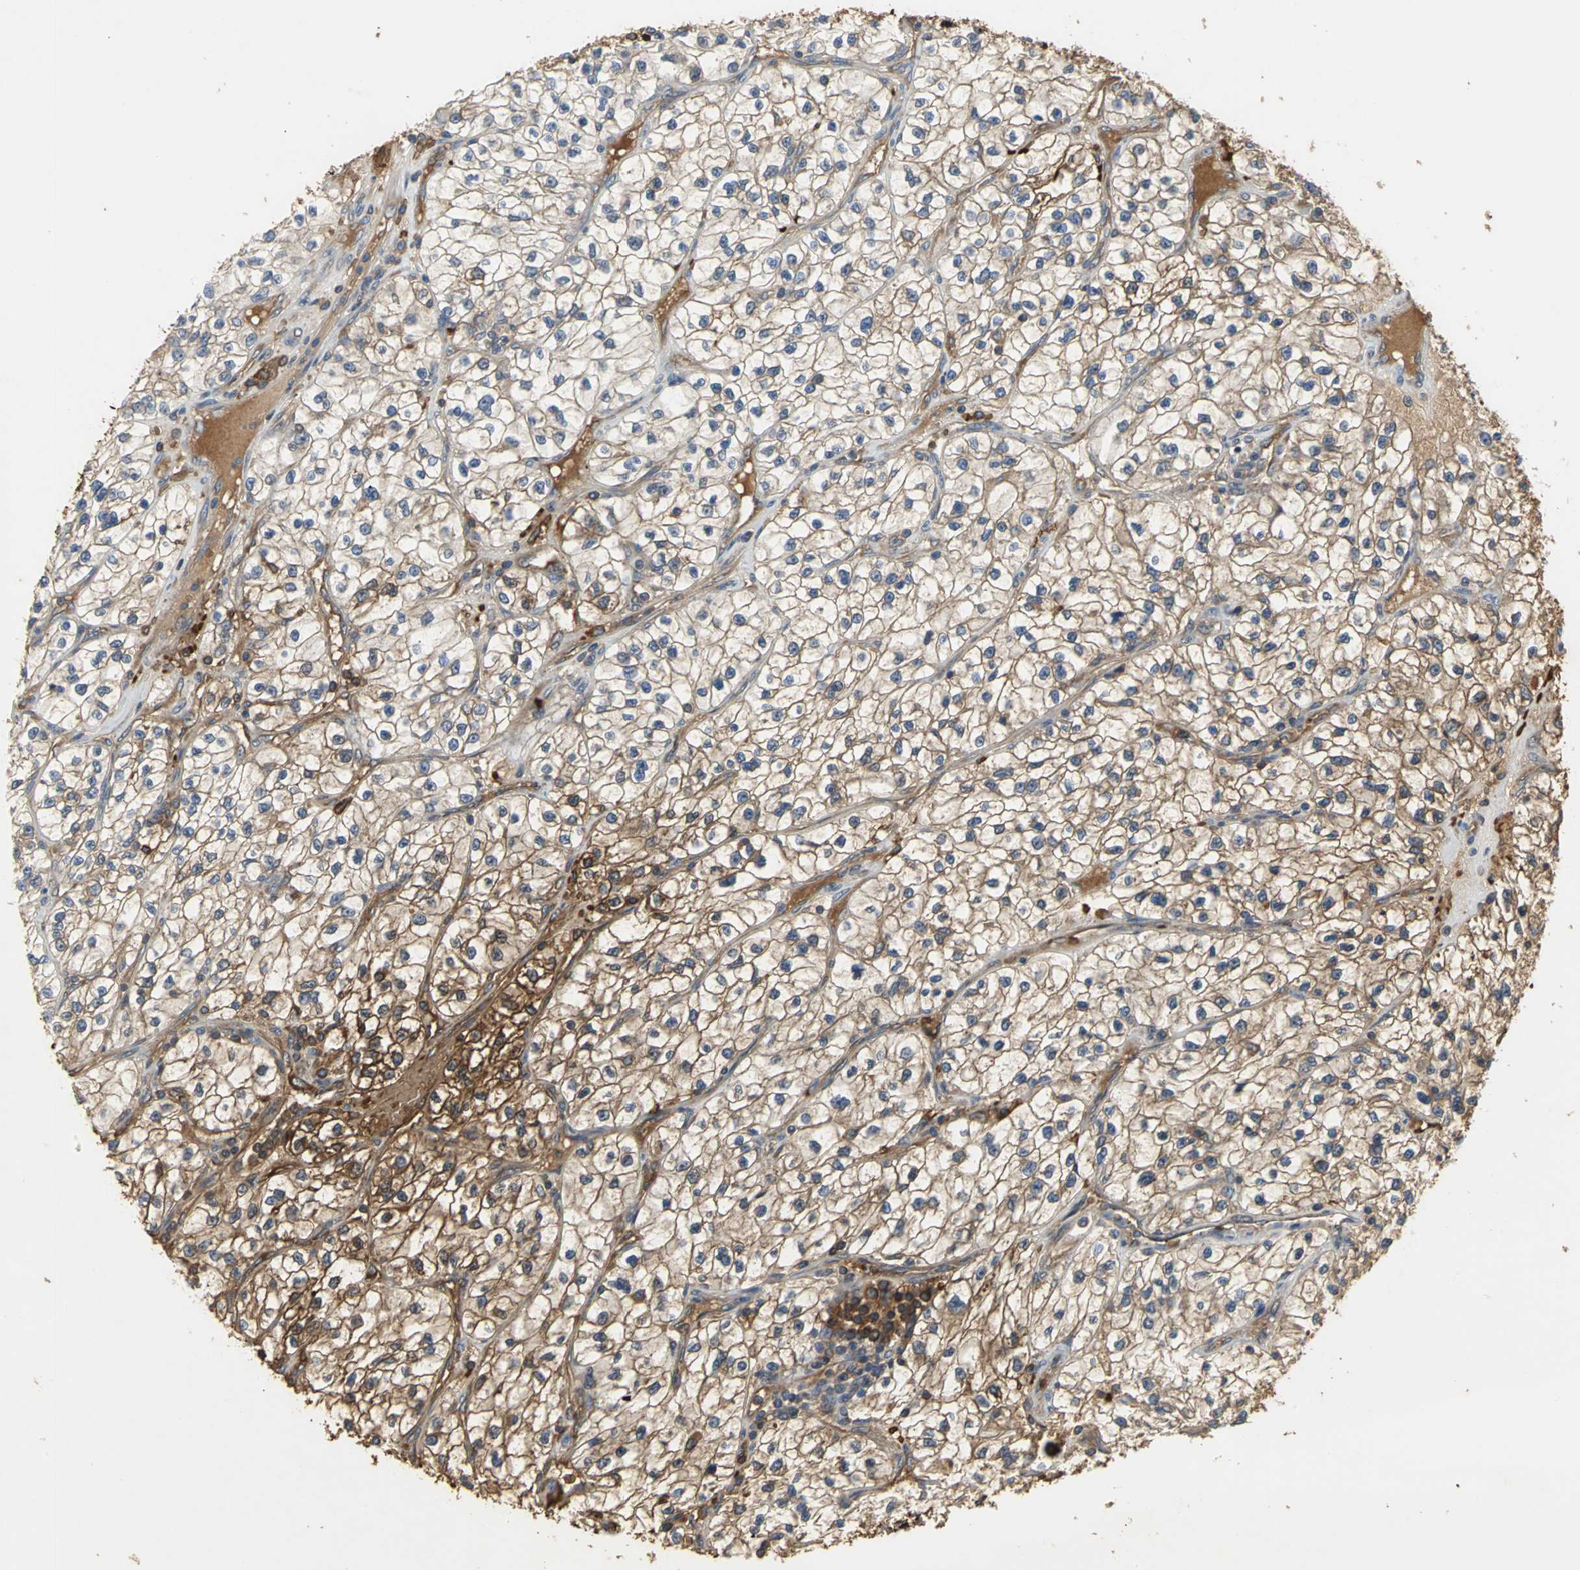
{"staining": {"intensity": "strong", "quantity": "25%-75%", "location": "cytoplasmic/membranous"}, "tissue": "renal cancer", "cell_type": "Tumor cells", "image_type": "cancer", "snomed": [{"axis": "morphology", "description": "Adenocarcinoma, NOS"}, {"axis": "topography", "description": "Kidney"}], "caption": "The histopathology image demonstrates immunohistochemical staining of renal adenocarcinoma. There is strong cytoplasmic/membranous expression is present in about 25%-75% of tumor cells.", "gene": "TREM1", "patient": {"sex": "female", "age": 57}}